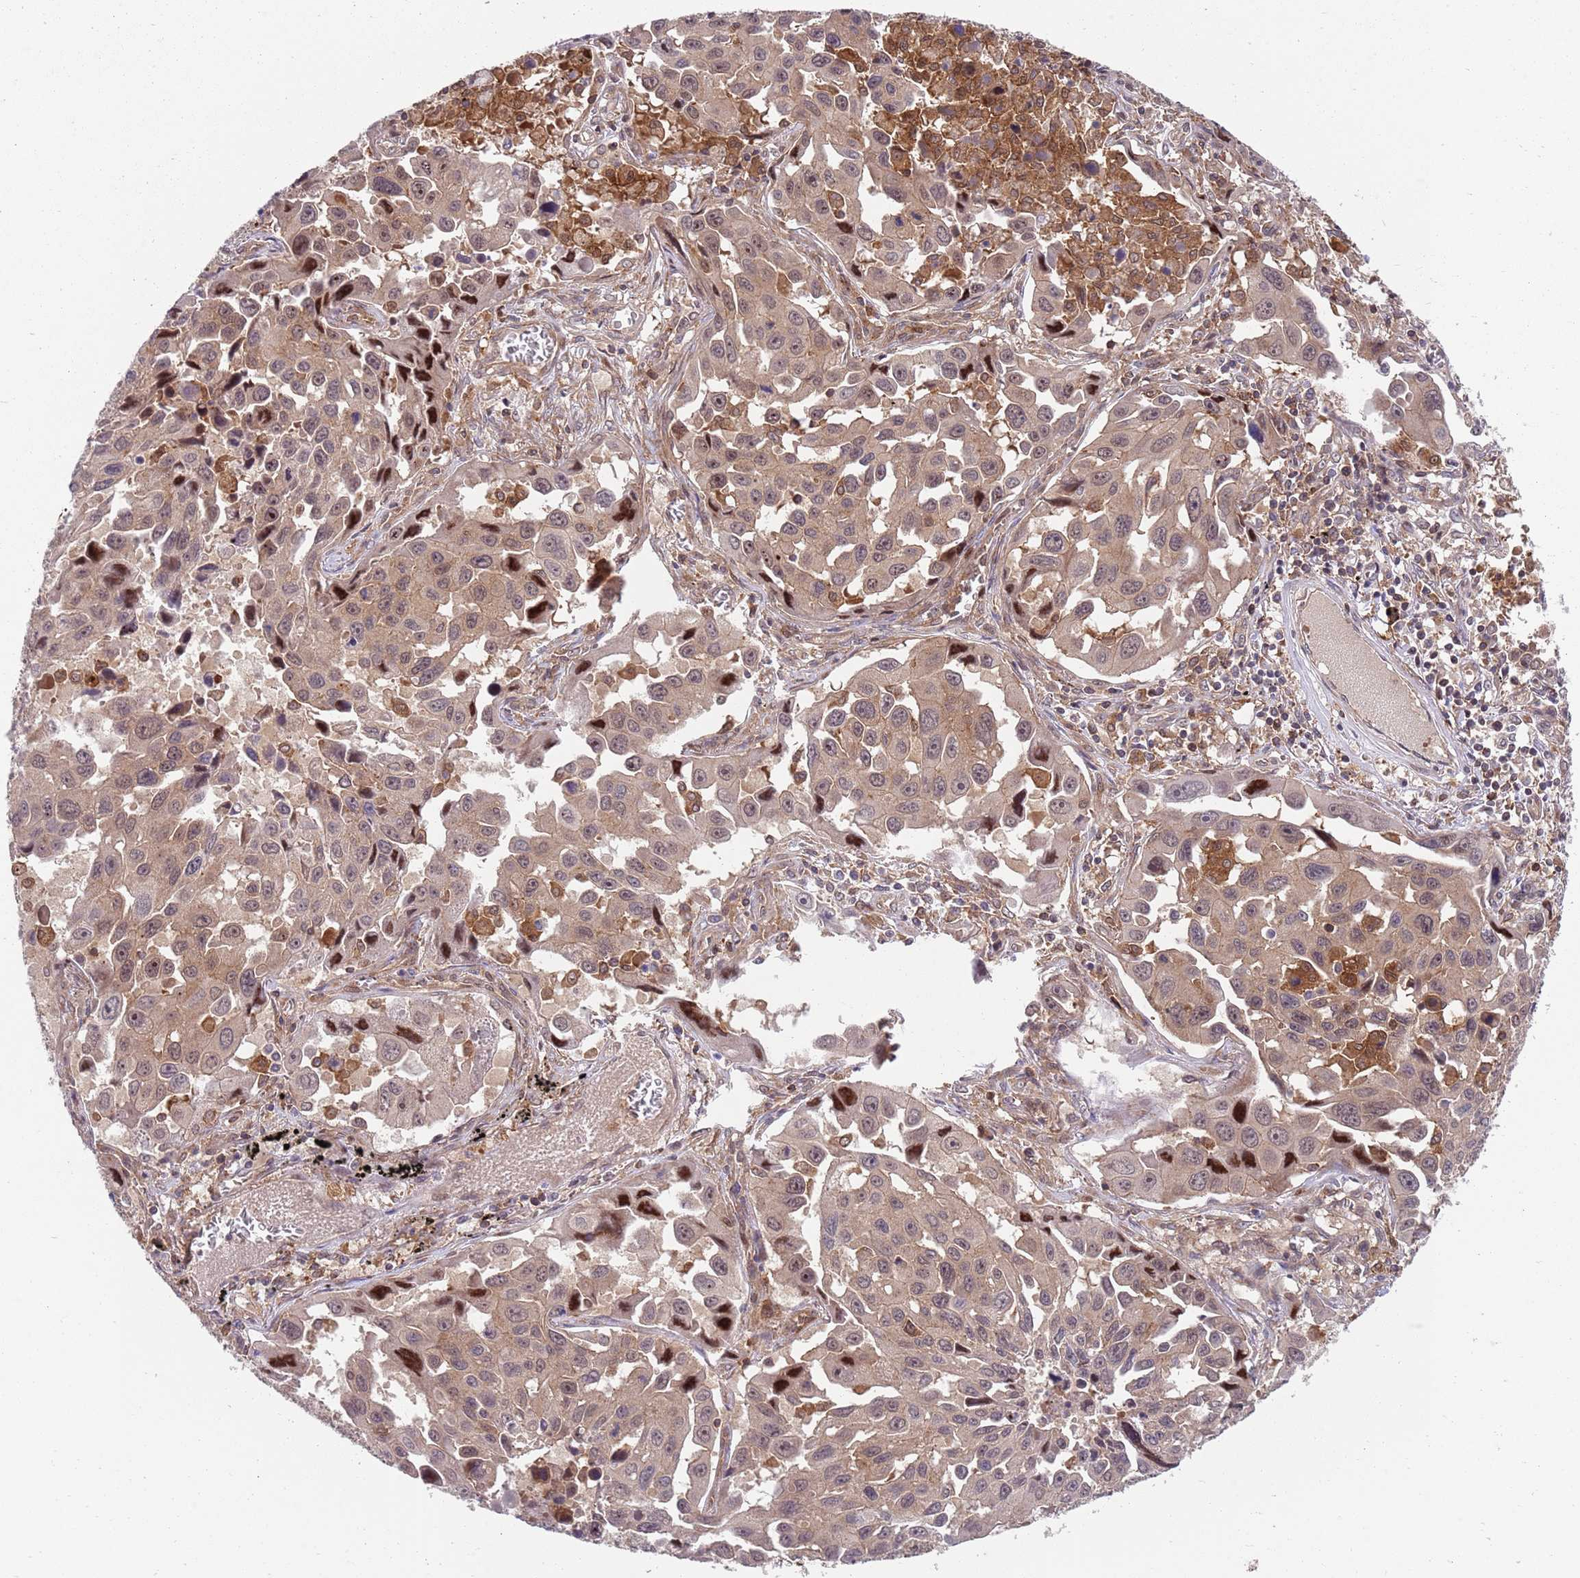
{"staining": {"intensity": "moderate", "quantity": "25%-75%", "location": "nuclear"}, "tissue": "lung cancer", "cell_type": "Tumor cells", "image_type": "cancer", "snomed": [{"axis": "morphology", "description": "Adenocarcinoma, NOS"}, {"axis": "topography", "description": "Lung"}], "caption": "Protein staining of adenocarcinoma (lung) tissue reveals moderate nuclear staining in about 25%-75% of tumor cells. The staining was performed using DAB (3,3'-diaminobenzidine) to visualize the protein expression in brown, while the nuclei were stained in blue with hematoxylin (Magnification: 20x).", "gene": "GGA1", "patient": {"sex": "male", "age": 66}}